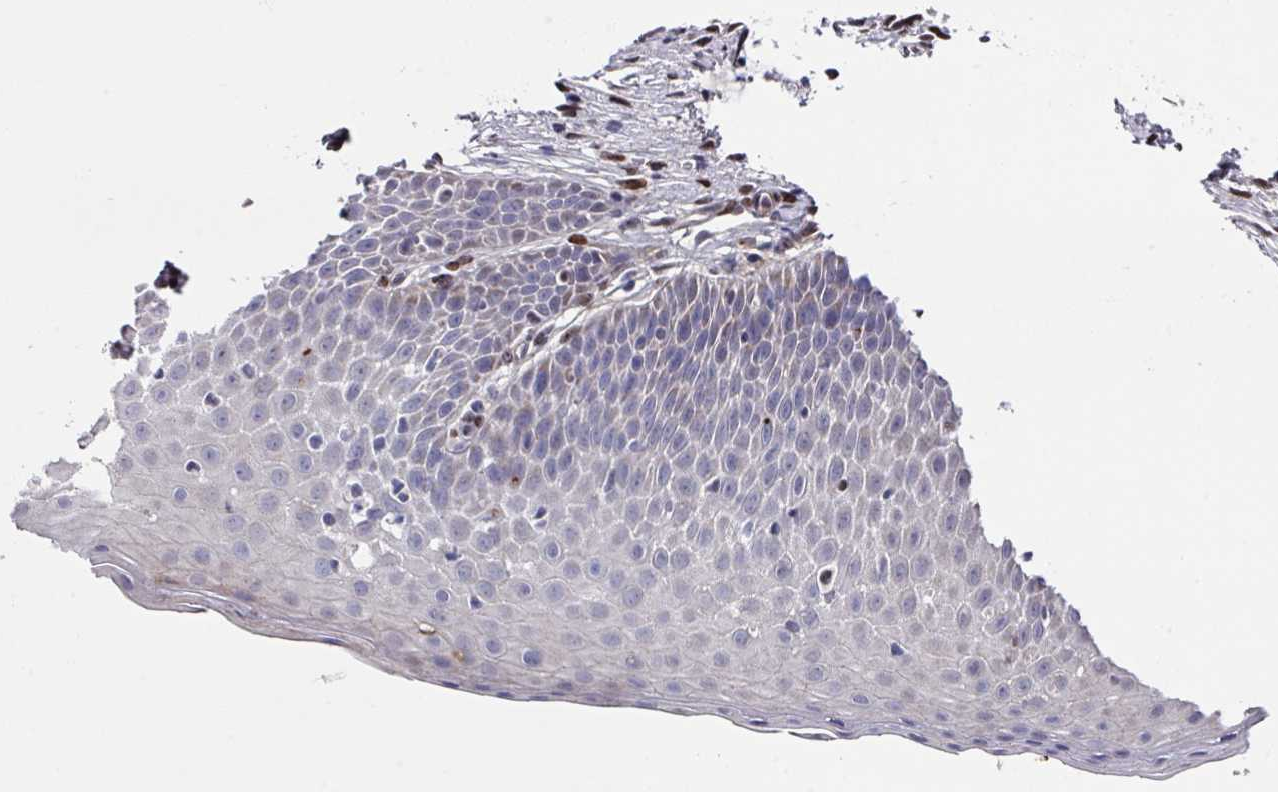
{"staining": {"intensity": "weak", "quantity": "<25%", "location": "nuclear"}, "tissue": "cervix", "cell_type": "Glandular cells", "image_type": "normal", "snomed": [{"axis": "morphology", "description": "Normal tissue, NOS"}, {"axis": "topography", "description": "Cervix"}], "caption": "Immunohistochemistry photomicrograph of normal cervix: human cervix stained with DAB demonstrates no significant protein expression in glandular cells.", "gene": "CBX7", "patient": {"sex": "female", "age": 36}}